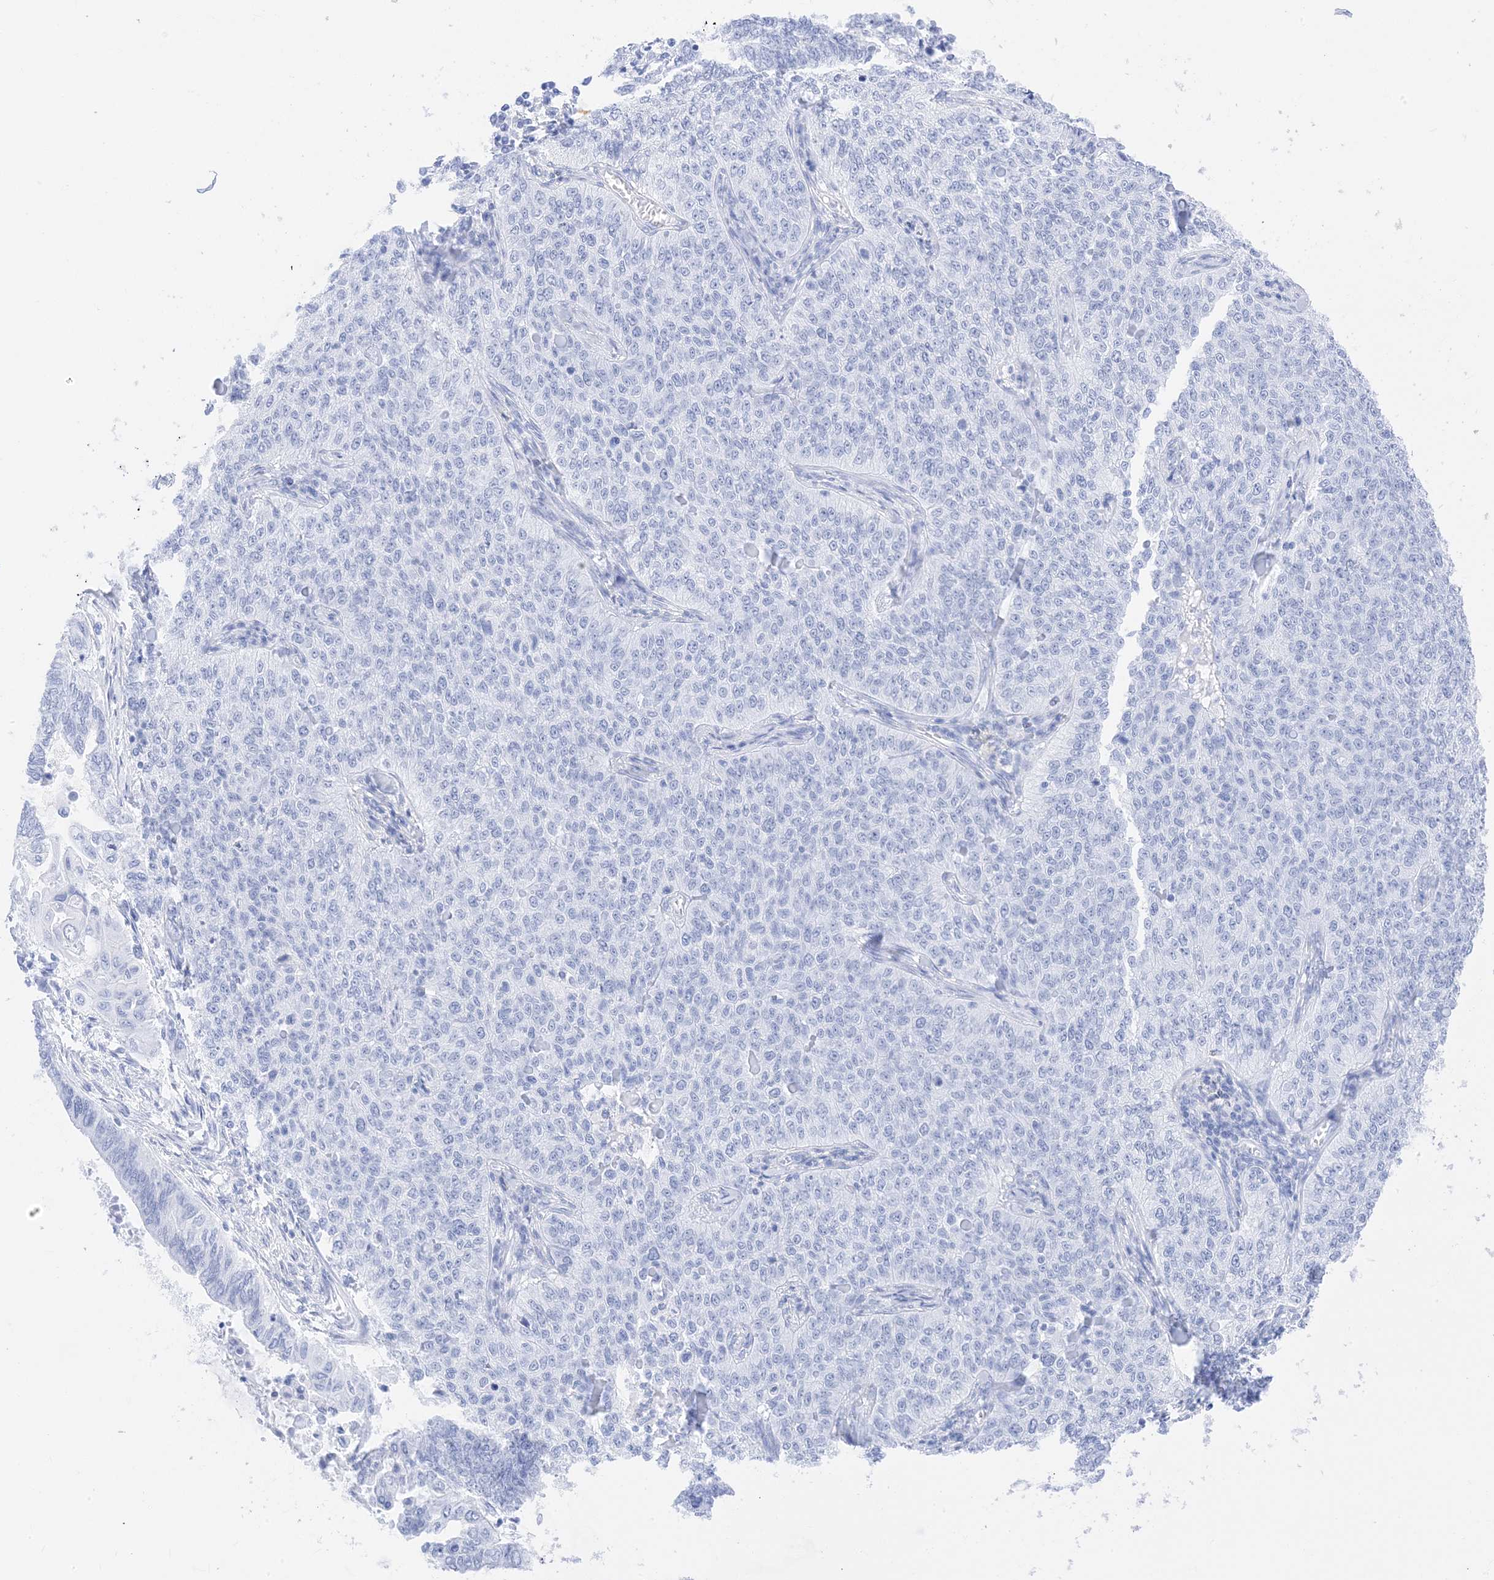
{"staining": {"intensity": "negative", "quantity": "none", "location": "none"}, "tissue": "cervical cancer", "cell_type": "Tumor cells", "image_type": "cancer", "snomed": [{"axis": "morphology", "description": "Squamous cell carcinoma, NOS"}, {"axis": "topography", "description": "Cervix"}], "caption": "This is an immunohistochemistry (IHC) micrograph of human cervical squamous cell carcinoma. There is no staining in tumor cells.", "gene": "MUC17", "patient": {"sex": "female", "age": 35}}